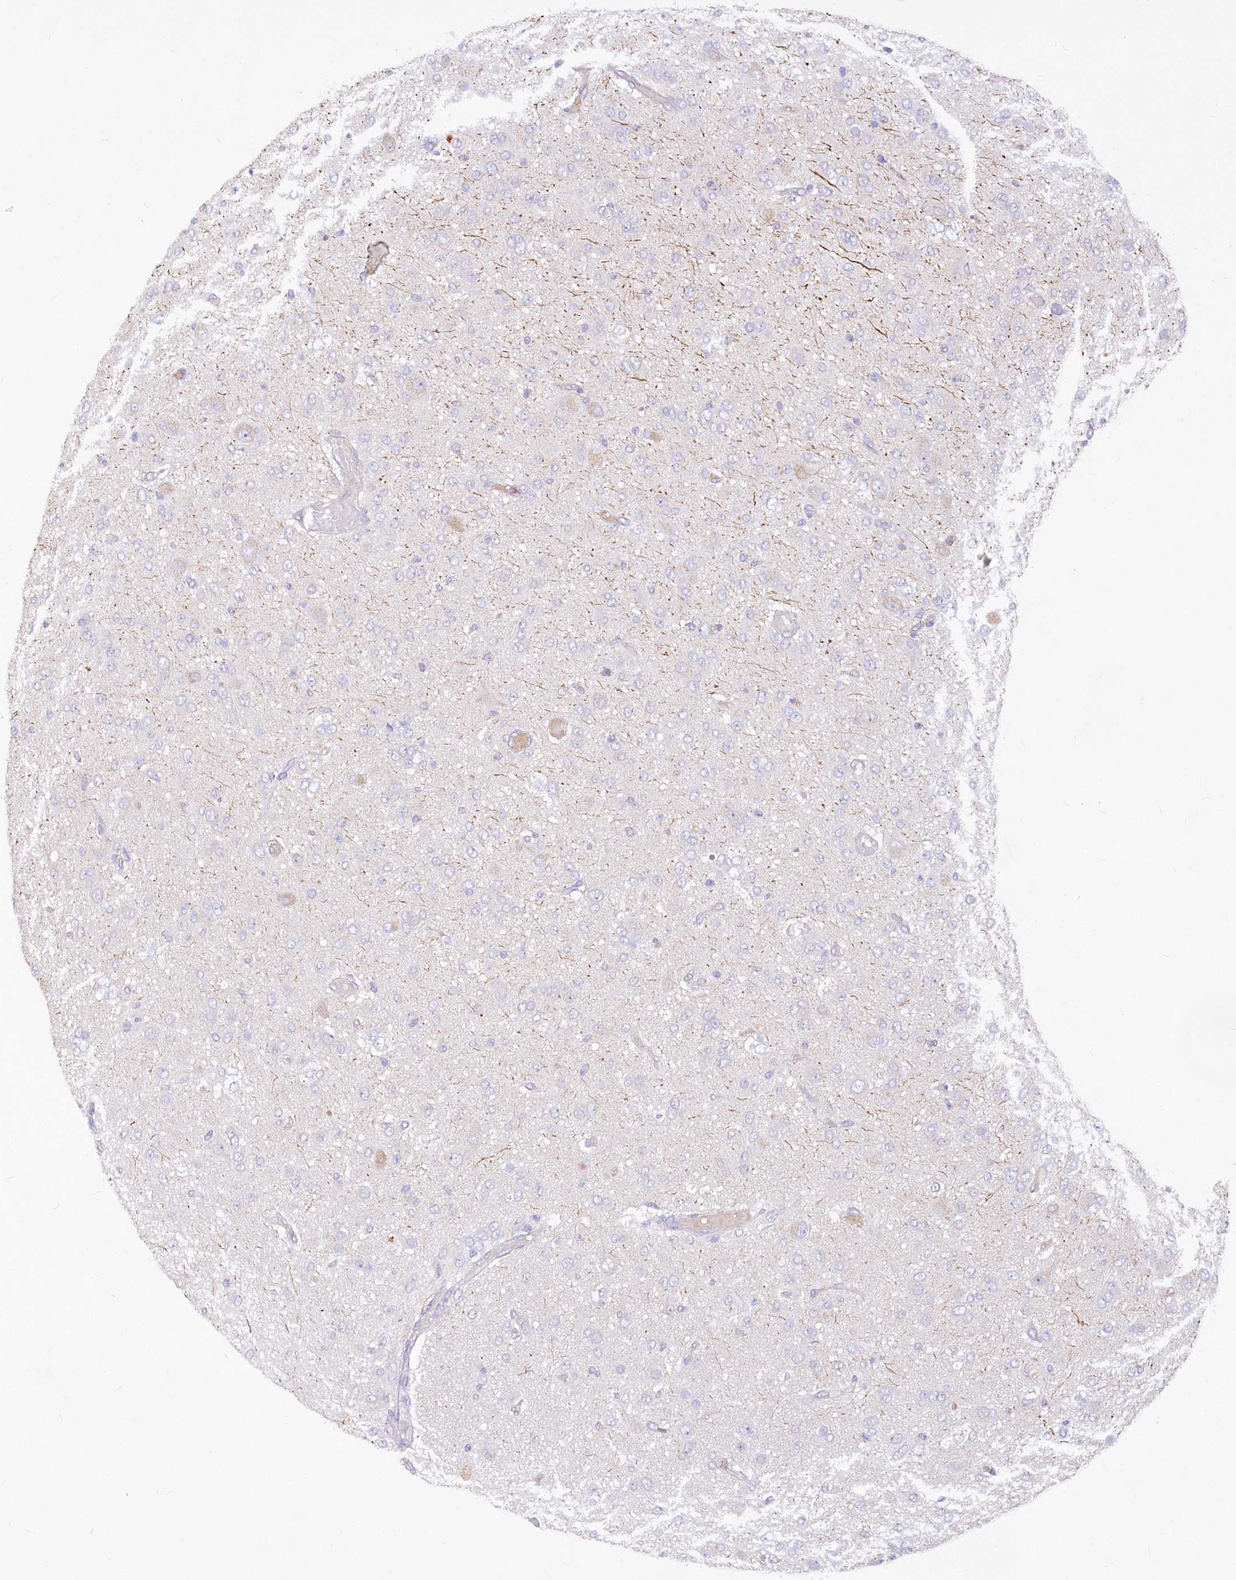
{"staining": {"intensity": "negative", "quantity": "none", "location": "none"}, "tissue": "glioma", "cell_type": "Tumor cells", "image_type": "cancer", "snomed": [{"axis": "morphology", "description": "Glioma, malignant, High grade"}, {"axis": "topography", "description": "Brain"}], "caption": "Micrograph shows no significant protein positivity in tumor cells of glioma.", "gene": "EFHC2", "patient": {"sex": "female", "age": 59}}